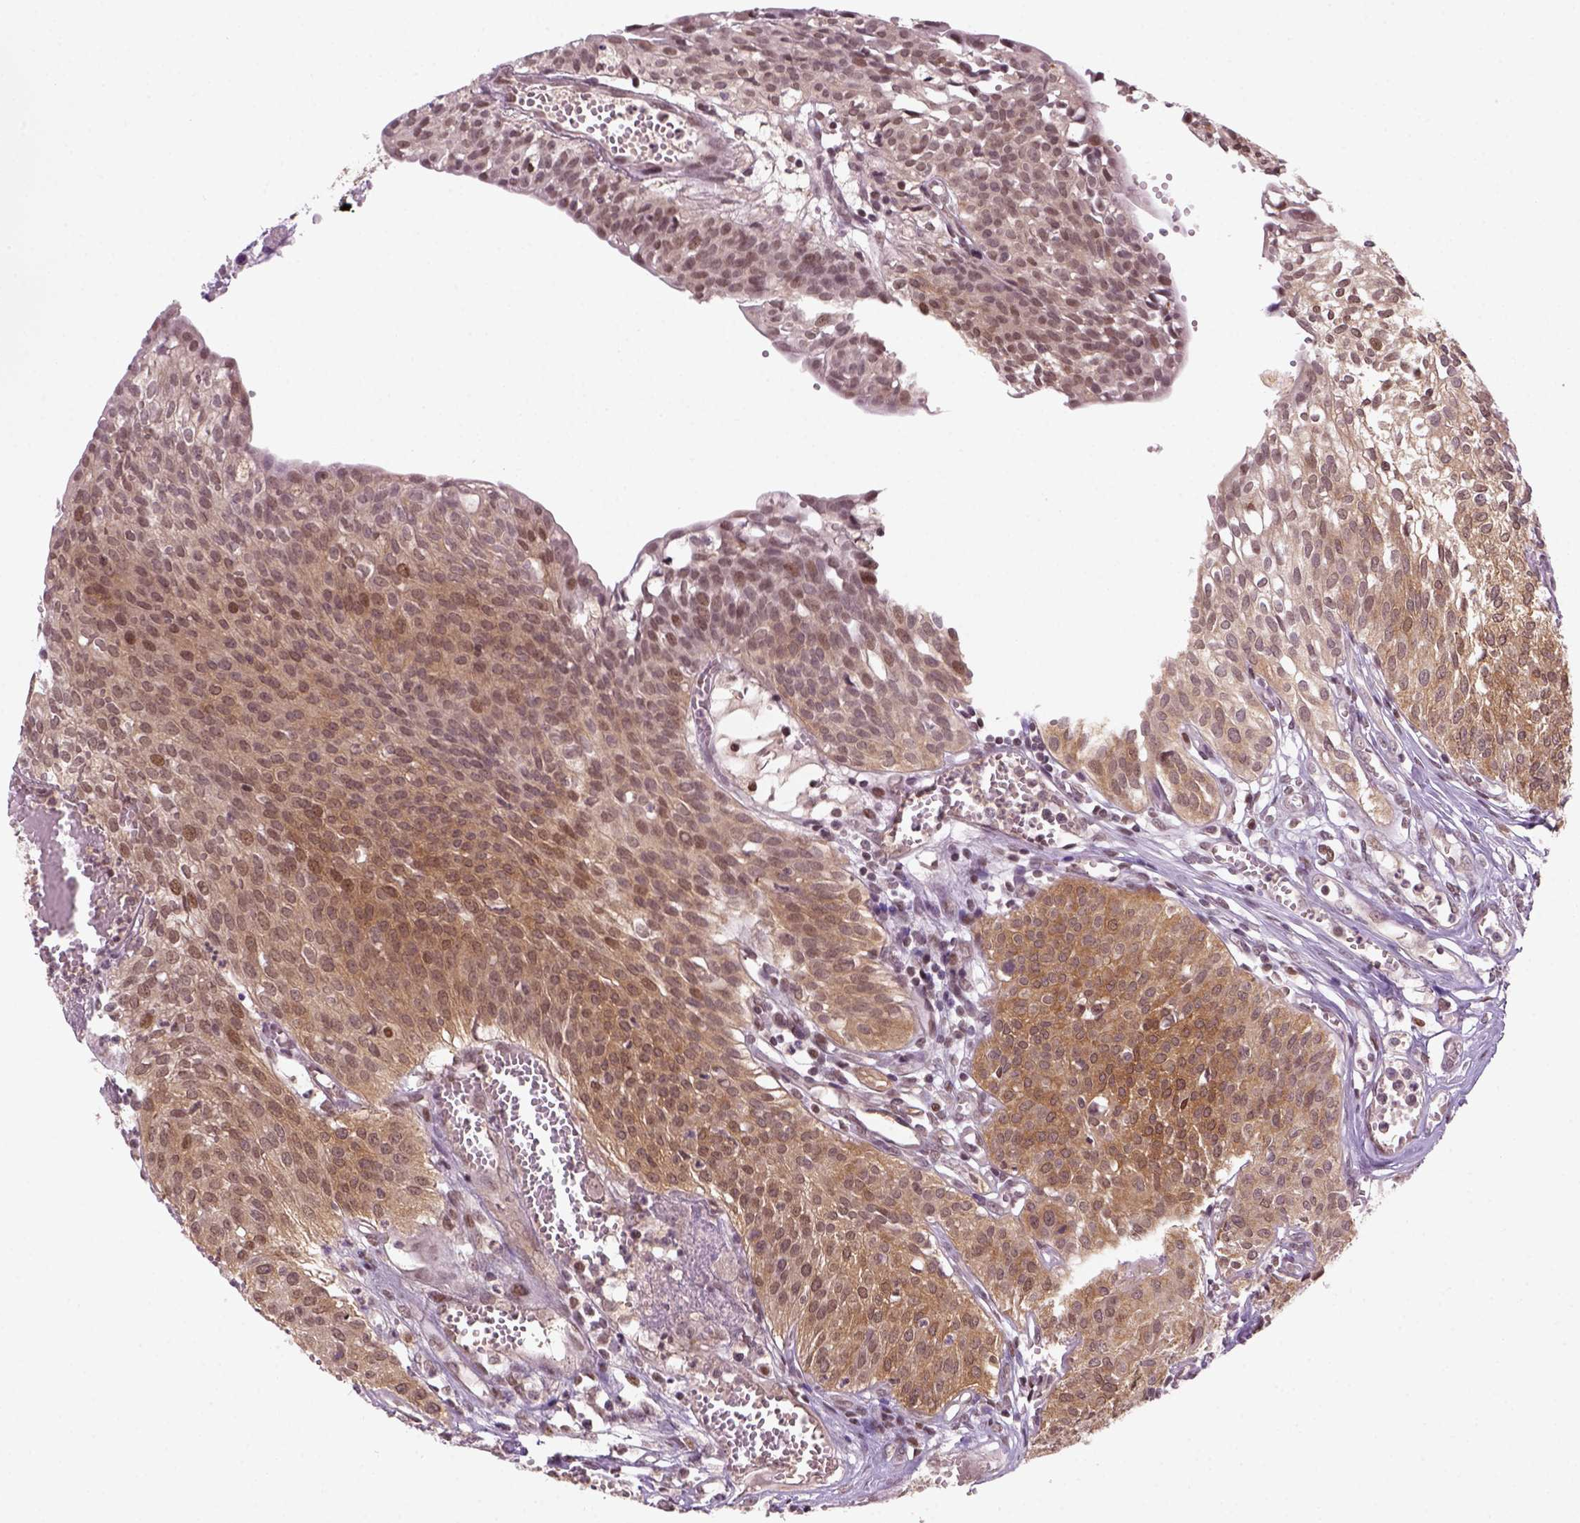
{"staining": {"intensity": "weak", "quantity": ">75%", "location": "cytoplasmic/membranous,nuclear"}, "tissue": "urothelial cancer", "cell_type": "Tumor cells", "image_type": "cancer", "snomed": [{"axis": "morphology", "description": "Urothelial carcinoma, High grade"}, {"axis": "topography", "description": "Urinary bladder"}], "caption": "Human urothelial carcinoma (high-grade) stained with a brown dye reveals weak cytoplasmic/membranous and nuclear positive staining in approximately >75% of tumor cells.", "gene": "GOT1", "patient": {"sex": "male", "age": 57}}